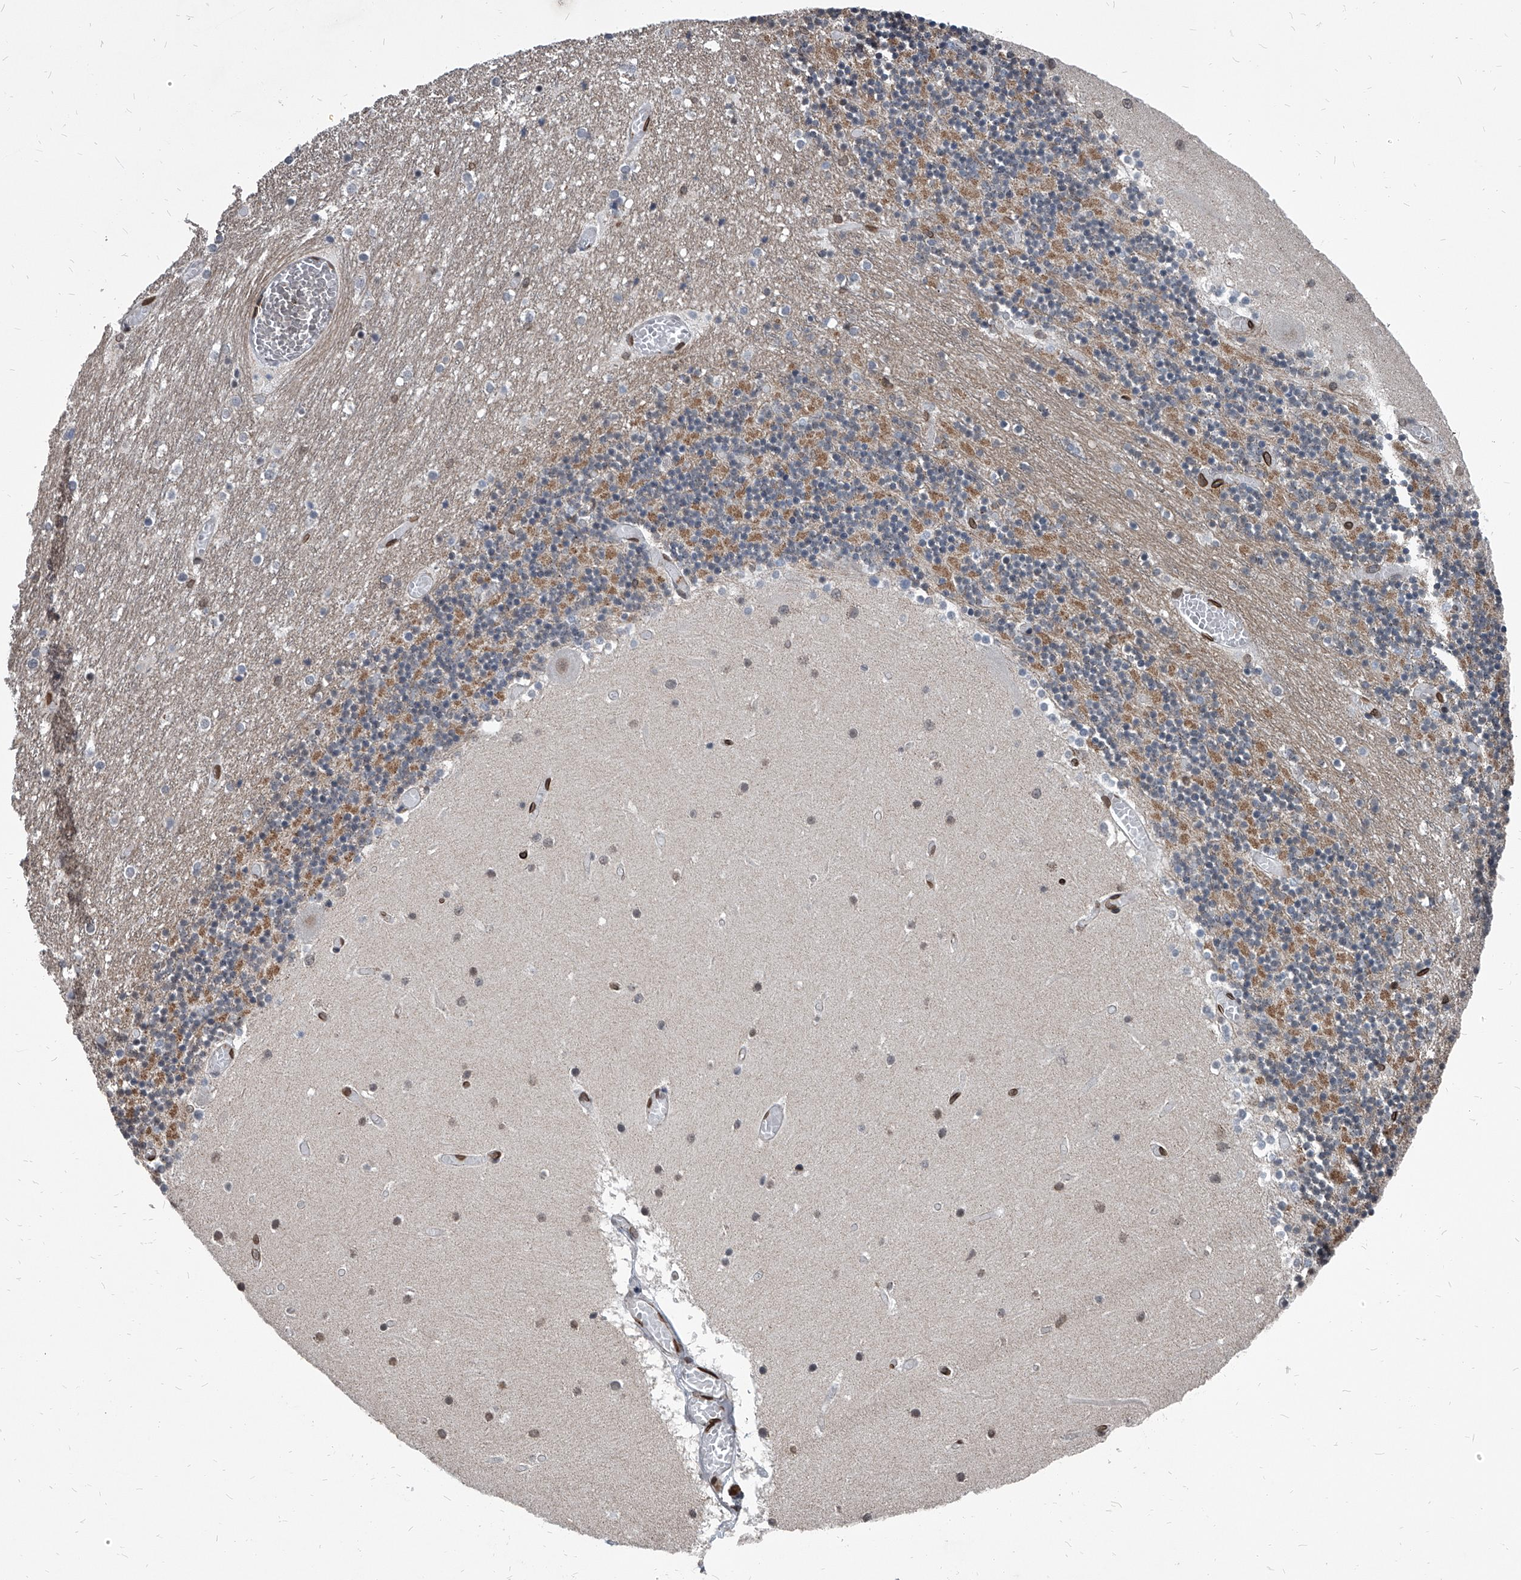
{"staining": {"intensity": "moderate", "quantity": "25%-75%", "location": "cytoplasmic/membranous,nuclear"}, "tissue": "cerebellum", "cell_type": "Cells in granular layer", "image_type": "normal", "snomed": [{"axis": "morphology", "description": "Normal tissue, NOS"}, {"axis": "topography", "description": "Cerebellum"}], "caption": "Cerebellum was stained to show a protein in brown. There is medium levels of moderate cytoplasmic/membranous,nuclear staining in about 25%-75% of cells in granular layer. (IHC, brightfield microscopy, high magnification).", "gene": "PHF20", "patient": {"sex": "female", "age": 28}}